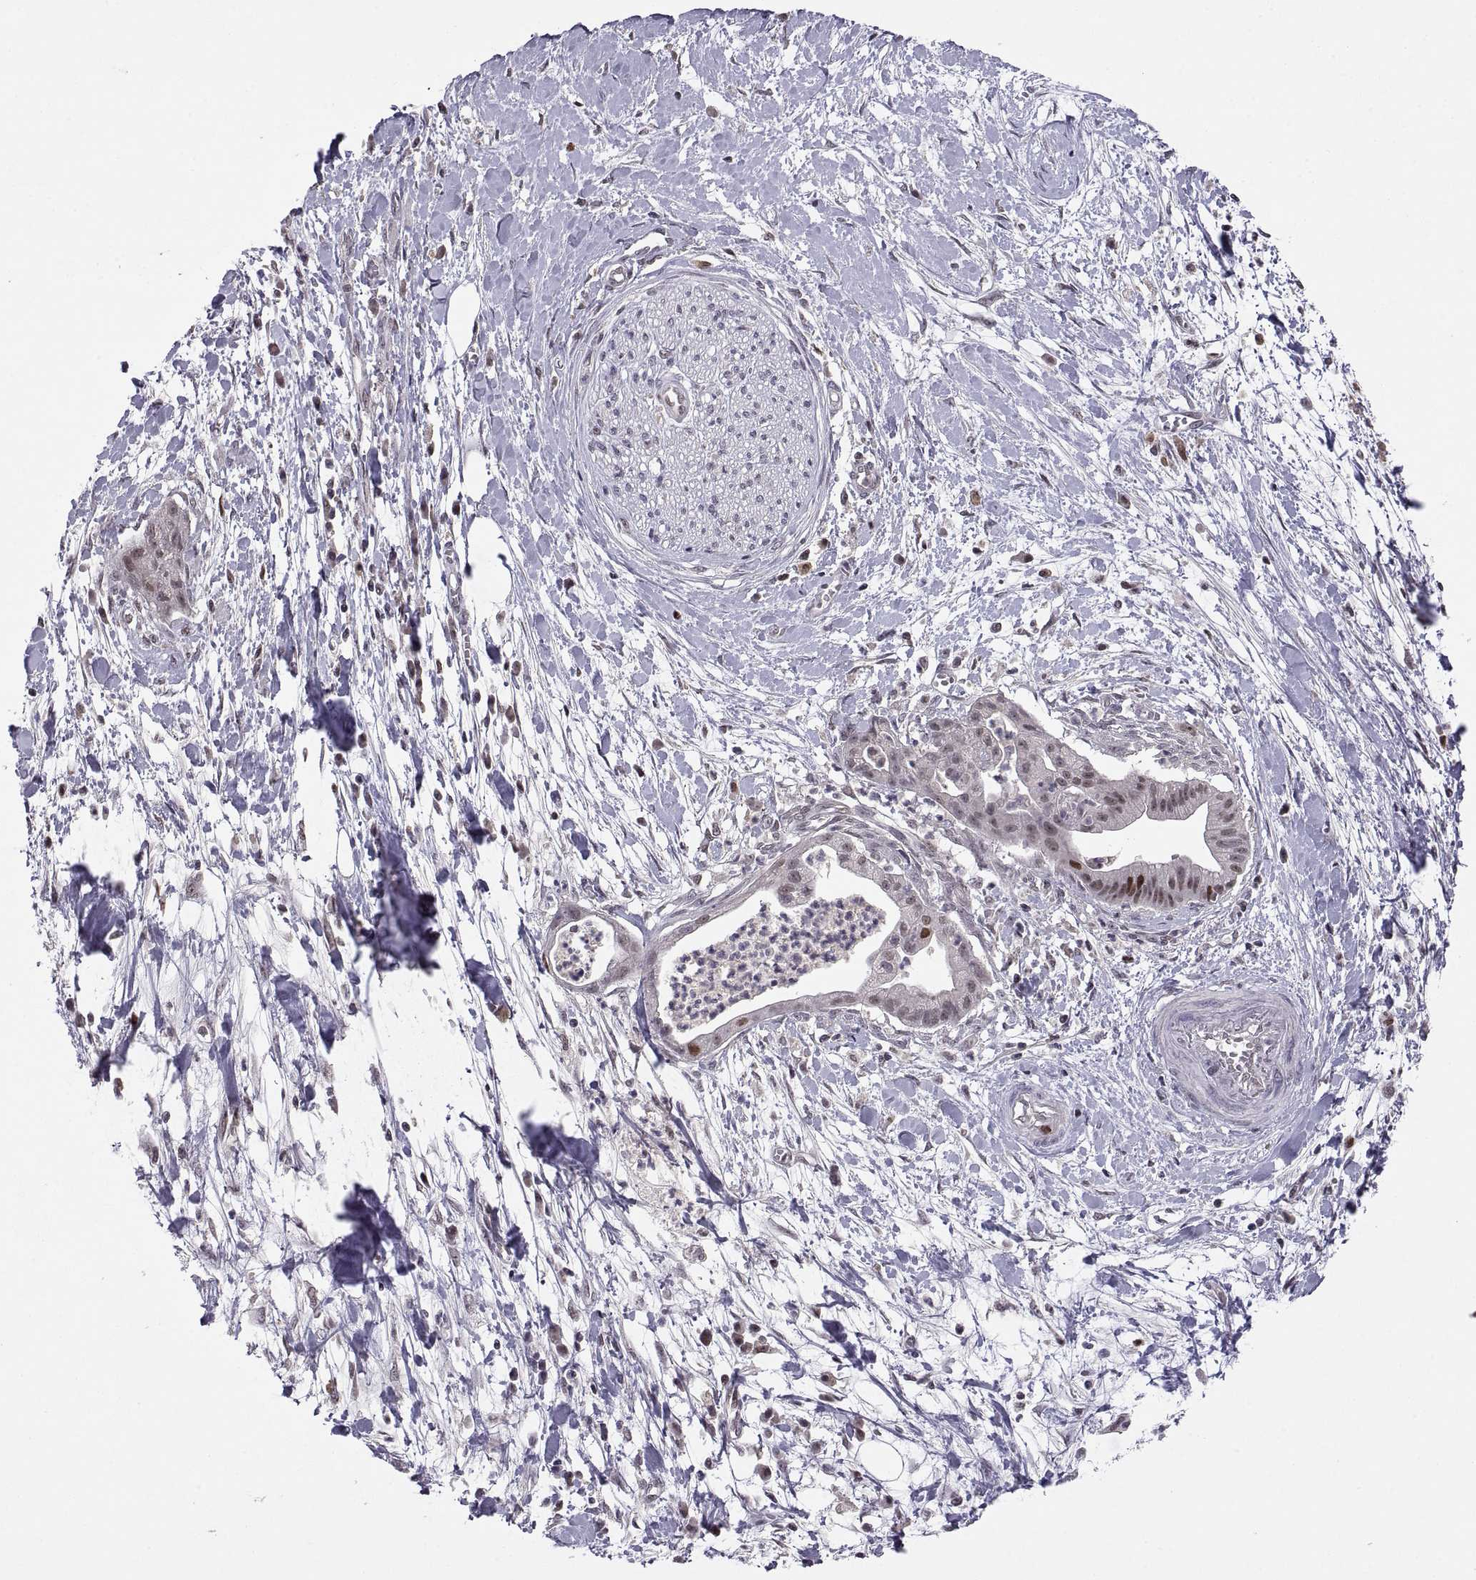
{"staining": {"intensity": "moderate", "quantity": ">75%", "location": "nuclear"}, "tissue": "pancreatic cancer", "cell_type": "Tumor cells", "image_type": "cancer", "snomed": [{"axis": "morphology", "description": "Normal tissue, NOS"}, {"axis": "morphology", "description": "Adenocarcinoma, NOS"}, {"axis": "topography", "description": "Lymph node"}, {"axis": "topography", "description": "Pancreas"}], "caption": "The photomicrograph reveals immunohistochemical staining of pancreatic cancer. There is moderate nuclear staining is appreciated in approximately >75% of tumor cells.", "gene": "CHFR", "patient": {"sex": "female", "age": 58}}